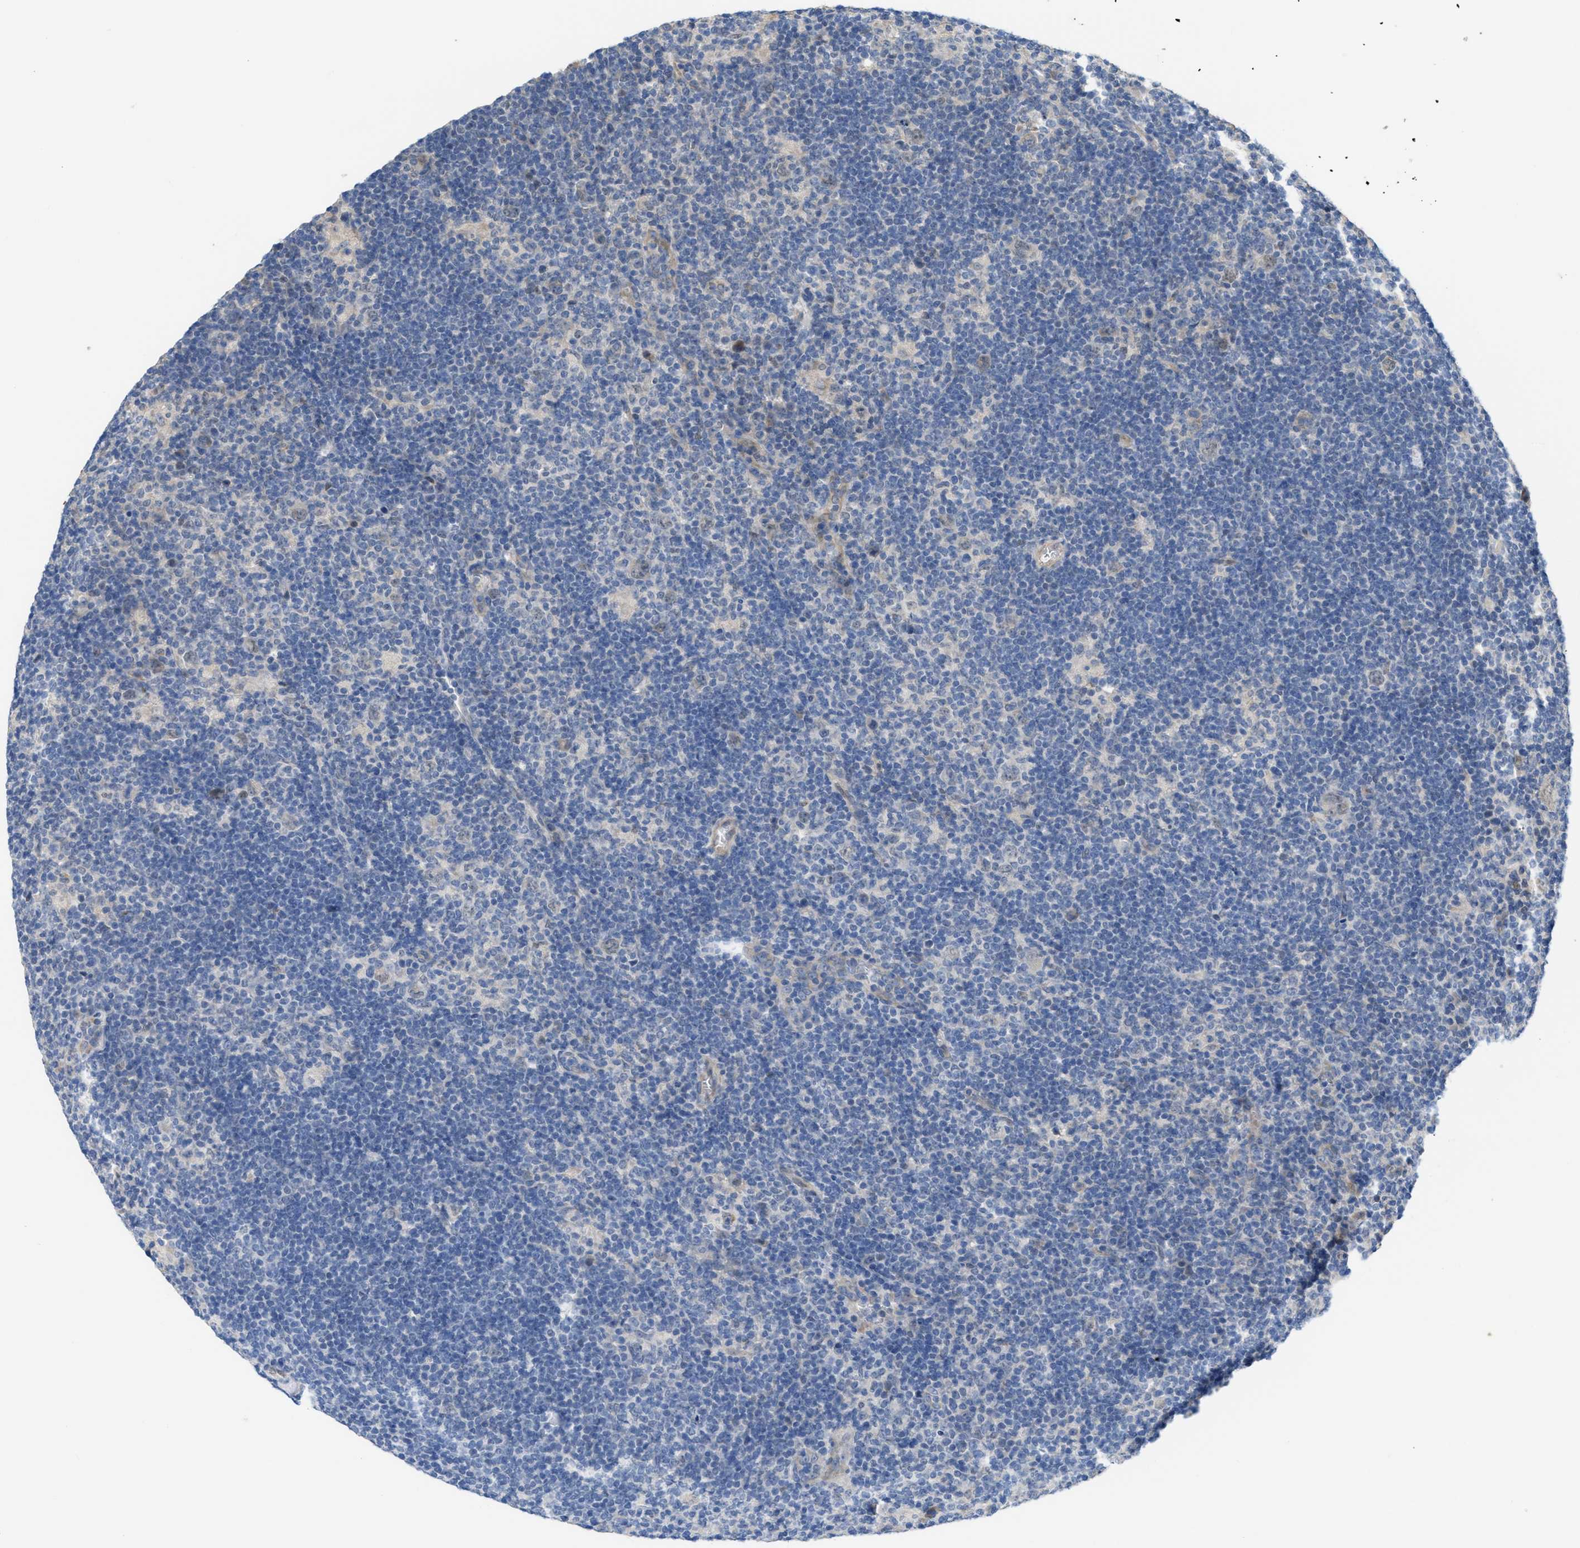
{"staining": {"intensity": "weak", "quantity": "25%-75%", "location": "cytoplasmic/membranous,nuclear"}, "tissue": "lymphoma", "cell_type": "Tumor cells", "image_type": "cancer", "snomed": [{"axis": "morphology", "description": "Hodgkin's disease, NOS"}, {"axis": "topography", "description": "Lymph node"}], "caption": "Immunohistochemistry image of Hodgkin's disease stained for a protein (brown), which demonstrates low levels of weak cytoplasmic/membranous and nuclear positivity in approximately 25%-75% of tumor cells.", "gene": "CDPF1", "patient": {"sex": "female", "age": 57}}